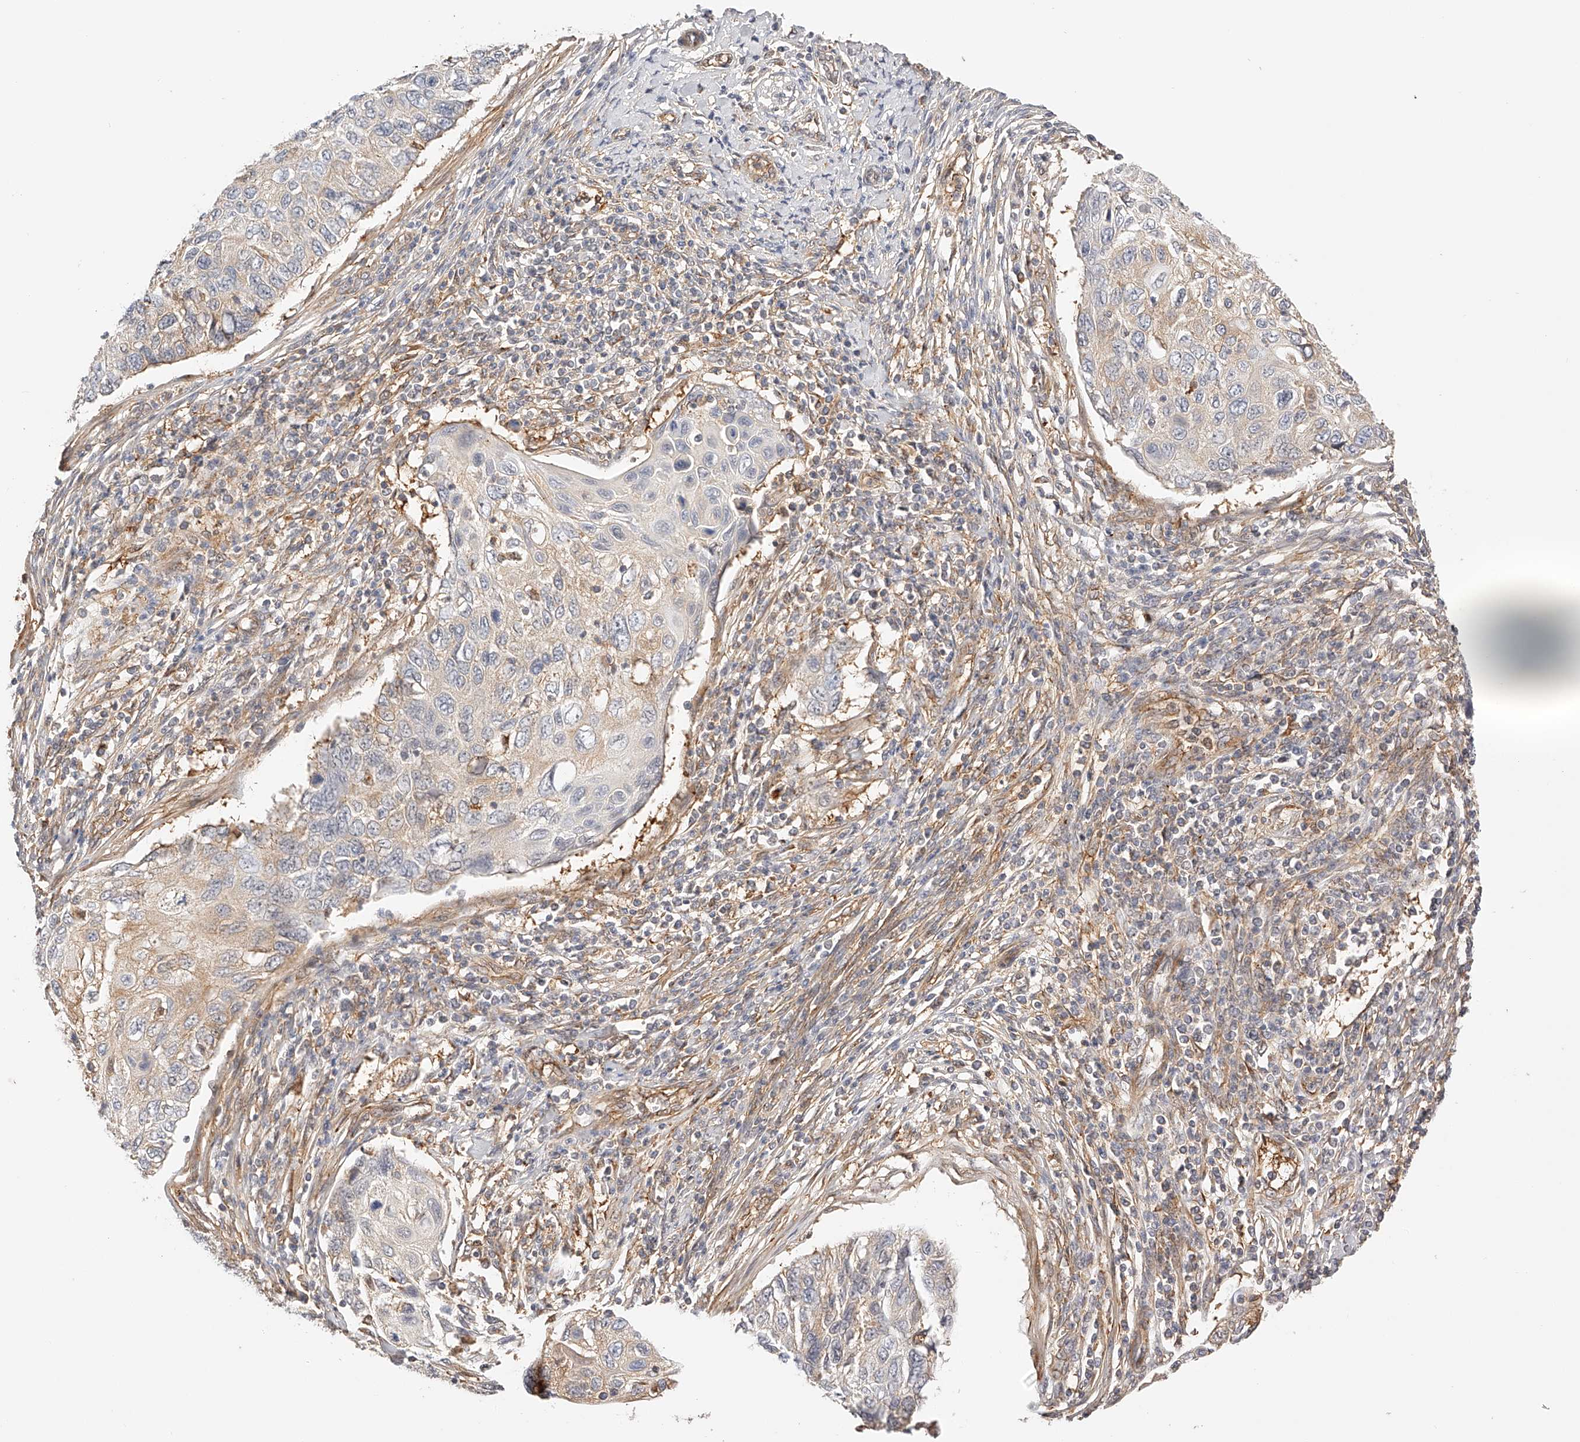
{"staining": {"intensity": "weak", "quantity": "25%-75%", "location": "cytoplasmic/membranous"}, "tissue": "cervical cancer", "cell_type": "Tumor cells", "image_type": "cancer", "snomed": [{"axis": "morphology", "description": "Squamous cell carcinoma, NOS"}, {"axis": "topography", "description": "Cervix"}], "caption": "Brown immunohistochemical staining in human cervical squamous cell carcinoma reveals weak cytoplasmic/membranous staining in about 25%-75% of tumor cells.", "gene": "SYNC", "patient": {"sex": "female", "age": 70}}